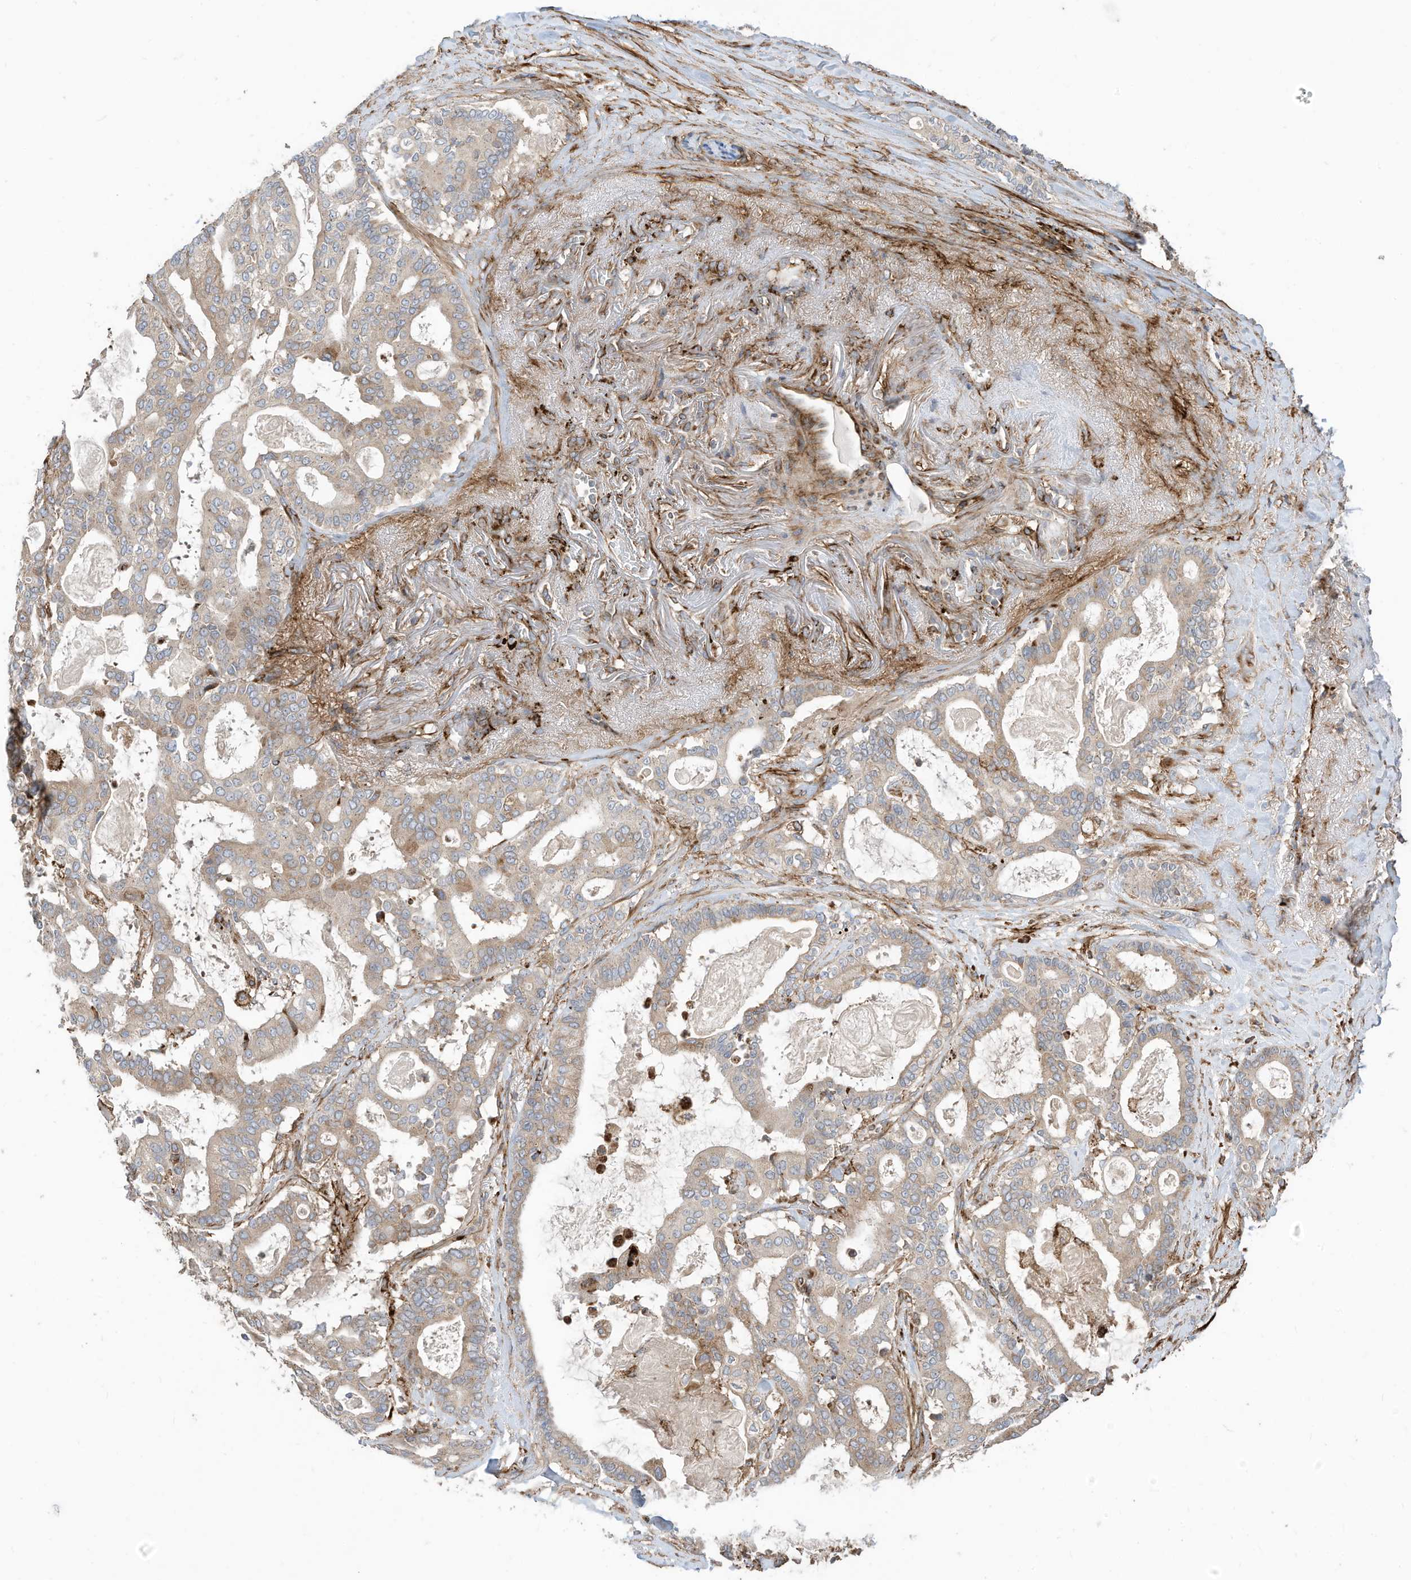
{"staining": {"intensity": "moderate", "quantity": "25%-75%", "location": "cytoplasmic/membranous"}, "tissue": "pancreatic cancer", "cell_type": "Tumor cells", "image_type": "cancer", "snomed": [{"axis": "morphology", "description": "Adenocarcinoma, NOS"}, {"axis": "topography", "description": "Pancreas"}], "caption": "Pancreatic adenocarcinoma stained with DAB (3,3'-diaminobenzidine) IHC demonstrates medium levels of moderate cytoplasmic/membranous staining in approximately 25%-75% of tumor cells. (IHC, brightfield microscopy, high magnification).", "gene": "TRNAU1AP", "patient": {"sex": "male", "age": 63}}